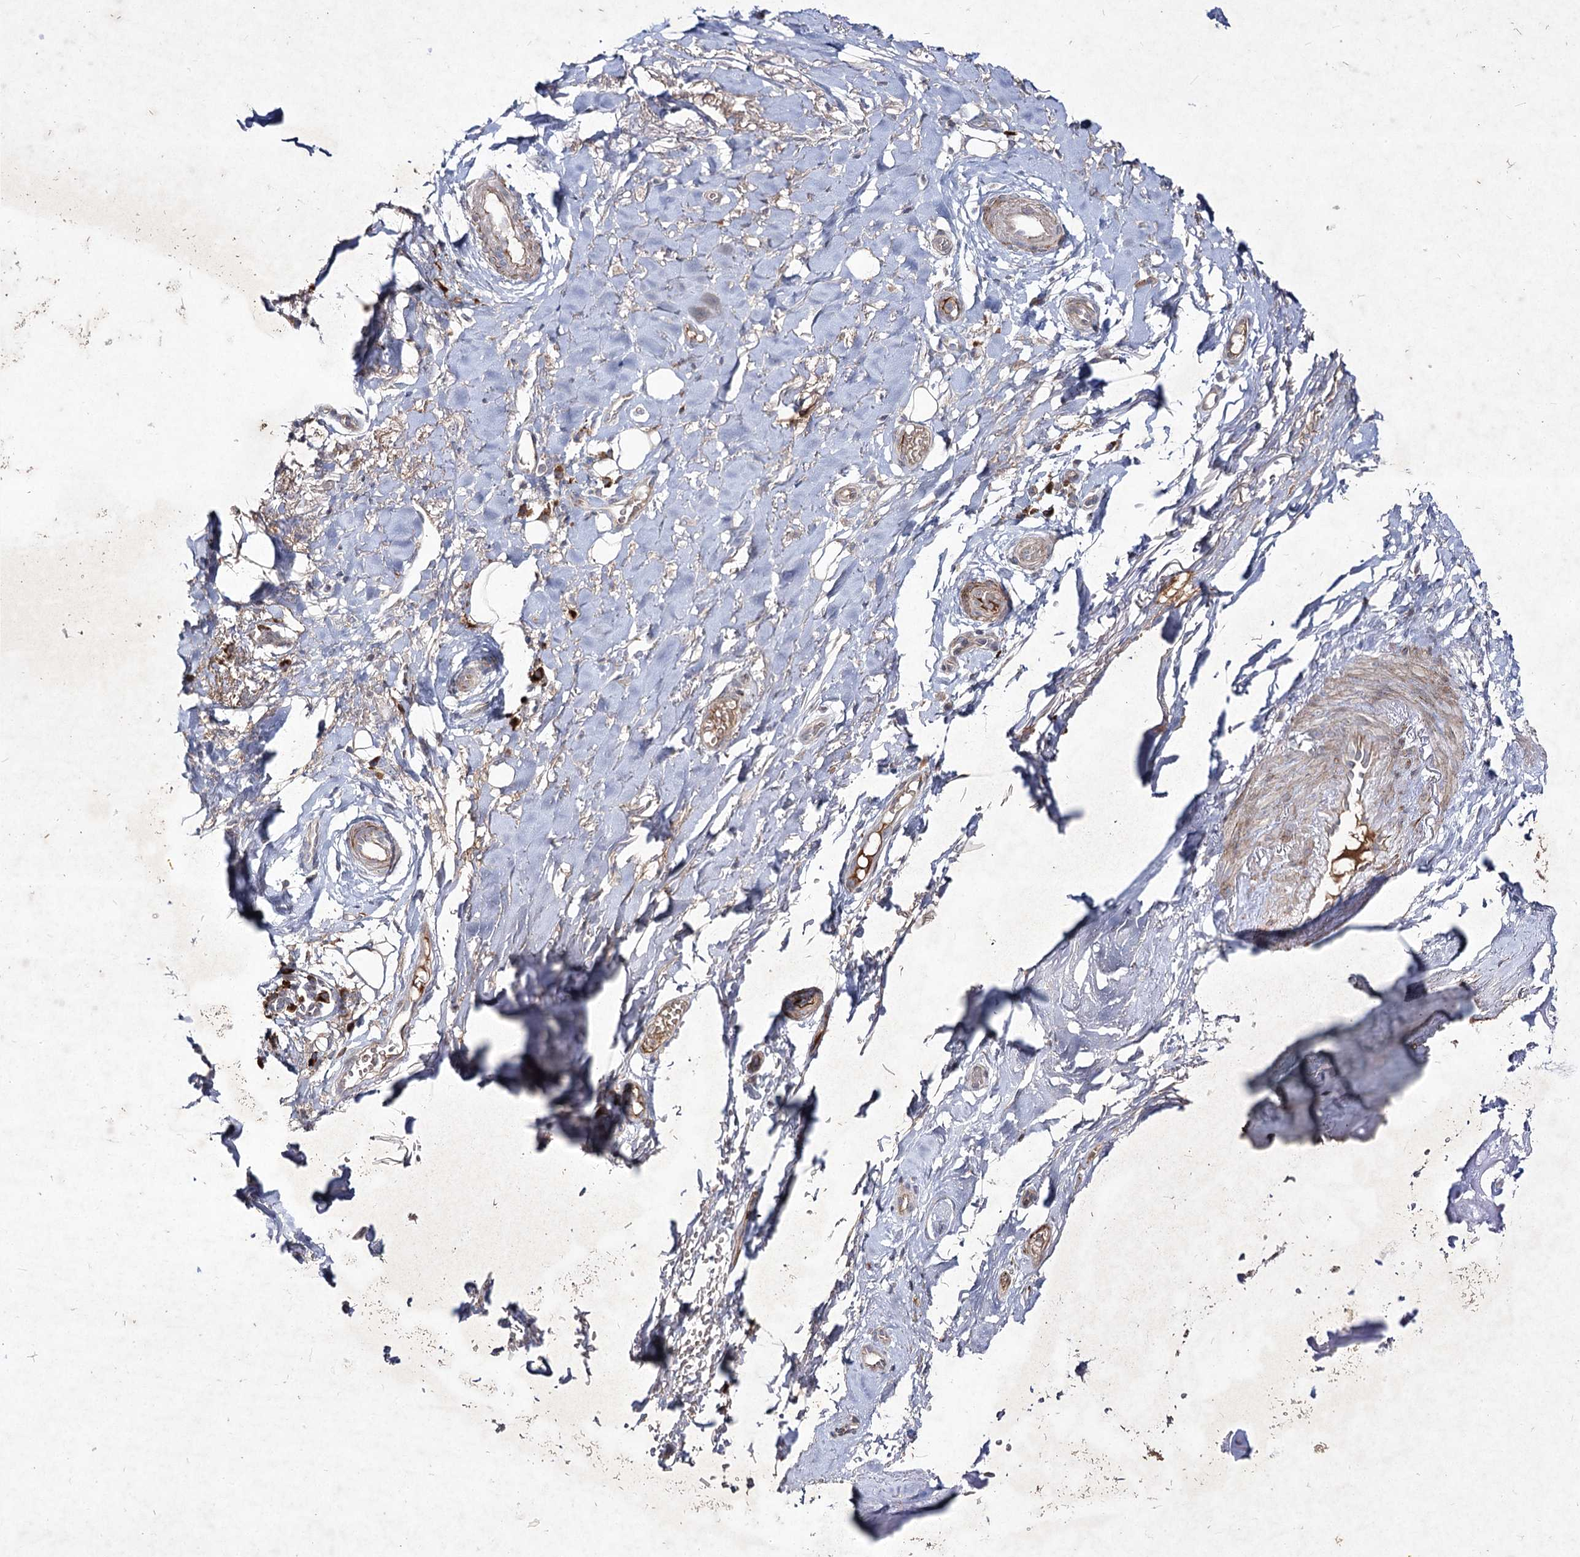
{"staining": {"intensity": "negative", "quantity": "none", "location": "none"}, "tissue": "adipose tissue", "cell_type": "Adipocytes", "image_type": "normal", "snomed": [{"axis": "morphology", "description": "Normal tissue, NOS"}, {"axis": "morphology", "description": "Basal cell carcinoma"}, {"axis": "topography", "description": "Skin"}], "caption": "DAB immunohistochemical staining of normal human adipose tissue displays no significant positivity in adipocytes. (Stains: DAB immunohistochemistry with hematoxylin counter stain, Microscopy: brightfield microscopy at high magnification).", "gene": "CIB2", "patient": {"sex": "female", "age": 89}}